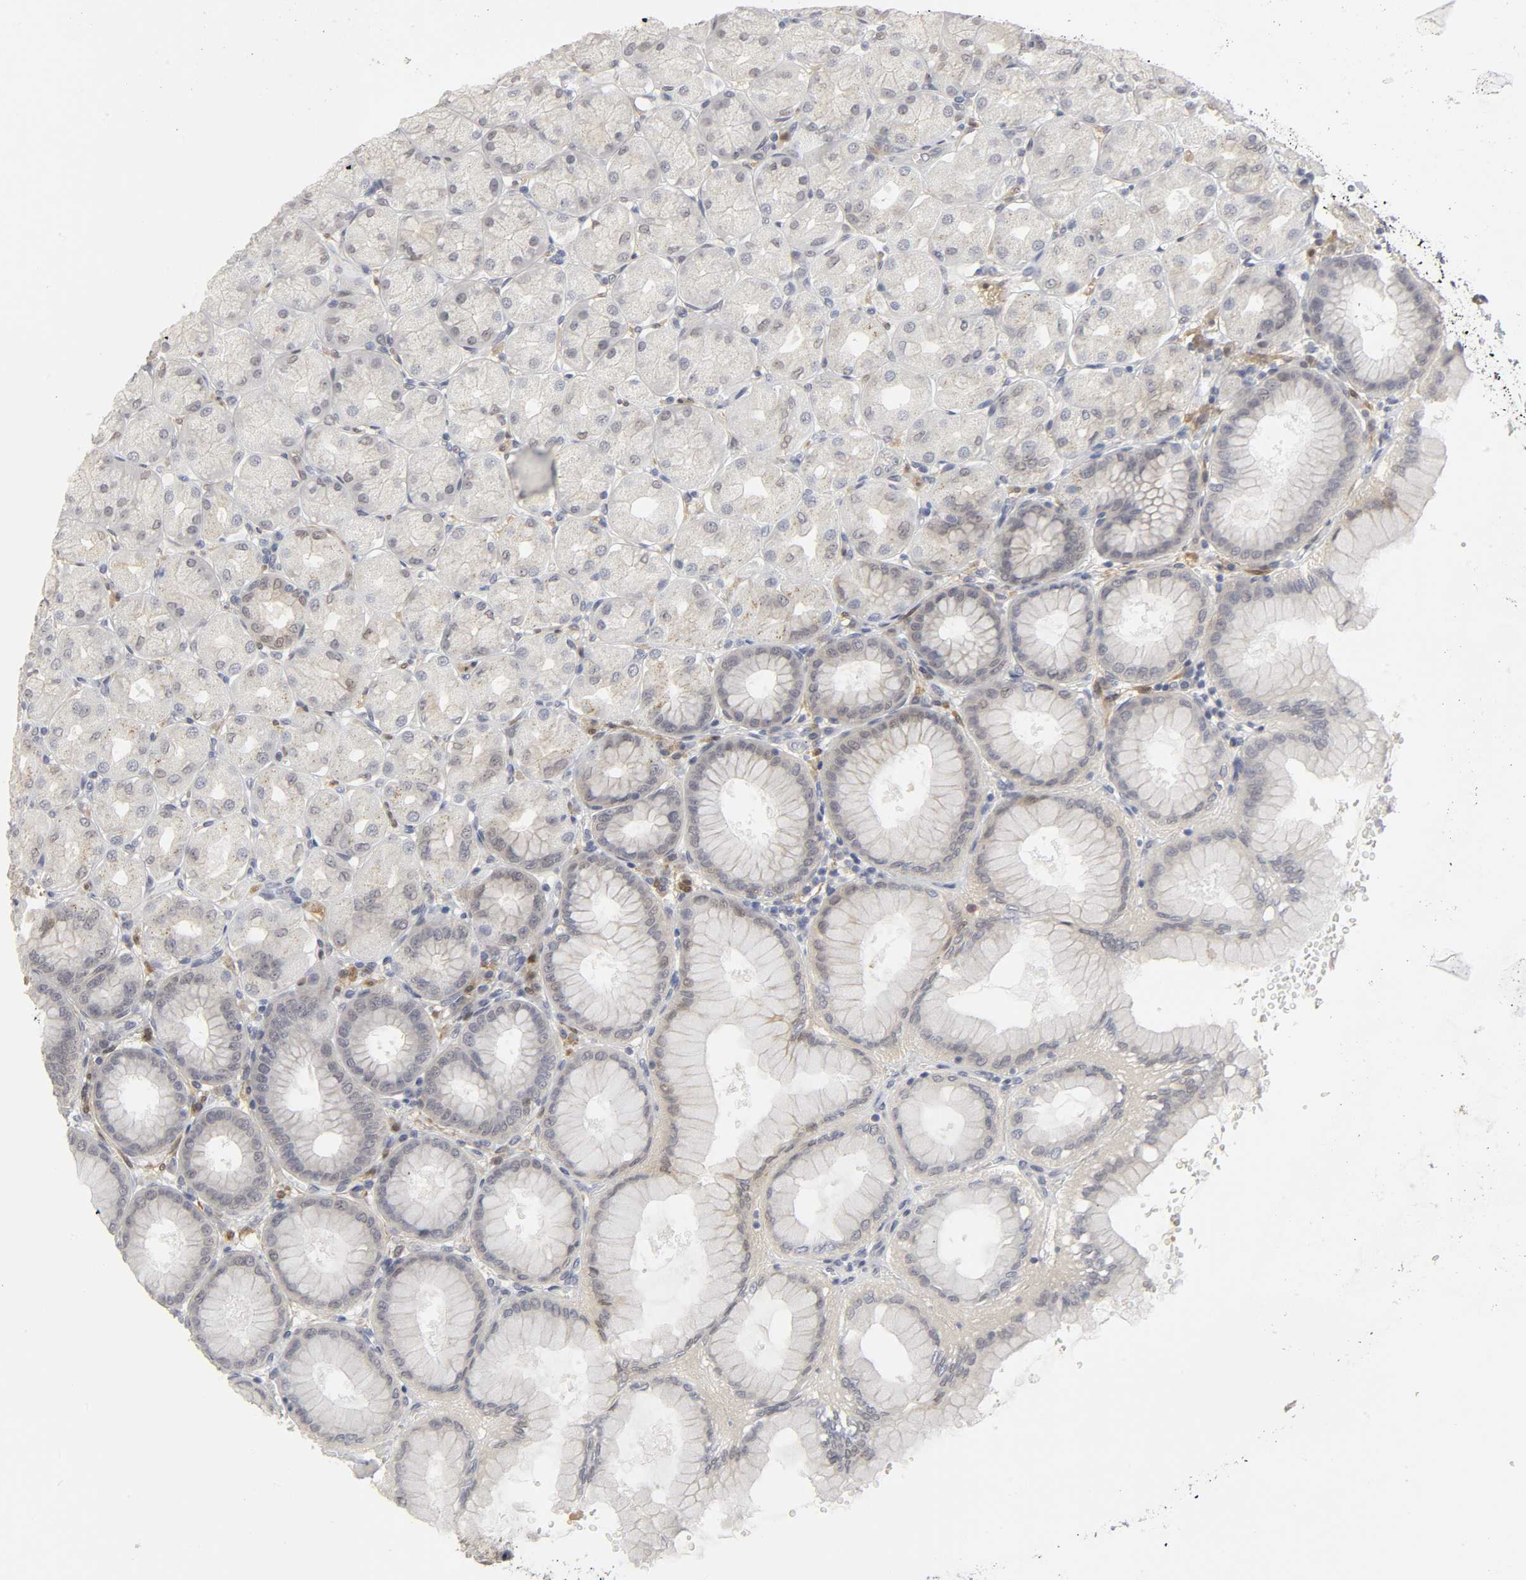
{"staining": {"intensity": "weak", "quantity": "25%-75%", "location": "cytoplasmic/membranous,nuclear"}, "tissue": "stomach", "cell_type": "Glandular cells", "image_type": "normal", "snomed": [{"axis": "morphology", "description": "Normal tissue, NOS"}, {"axis": "topography", "description": "Stomach, upper"}], "caption": "The immunohistochemical stain labels weak cytoplasmic/membranous,nuclear staining in glandular cells of benign stomach. (brown staining indicates protein expression, while blue staining denotes nuclei).", "gene": "PDLIM3", "patient": {"sex": "female", "age": 56}}